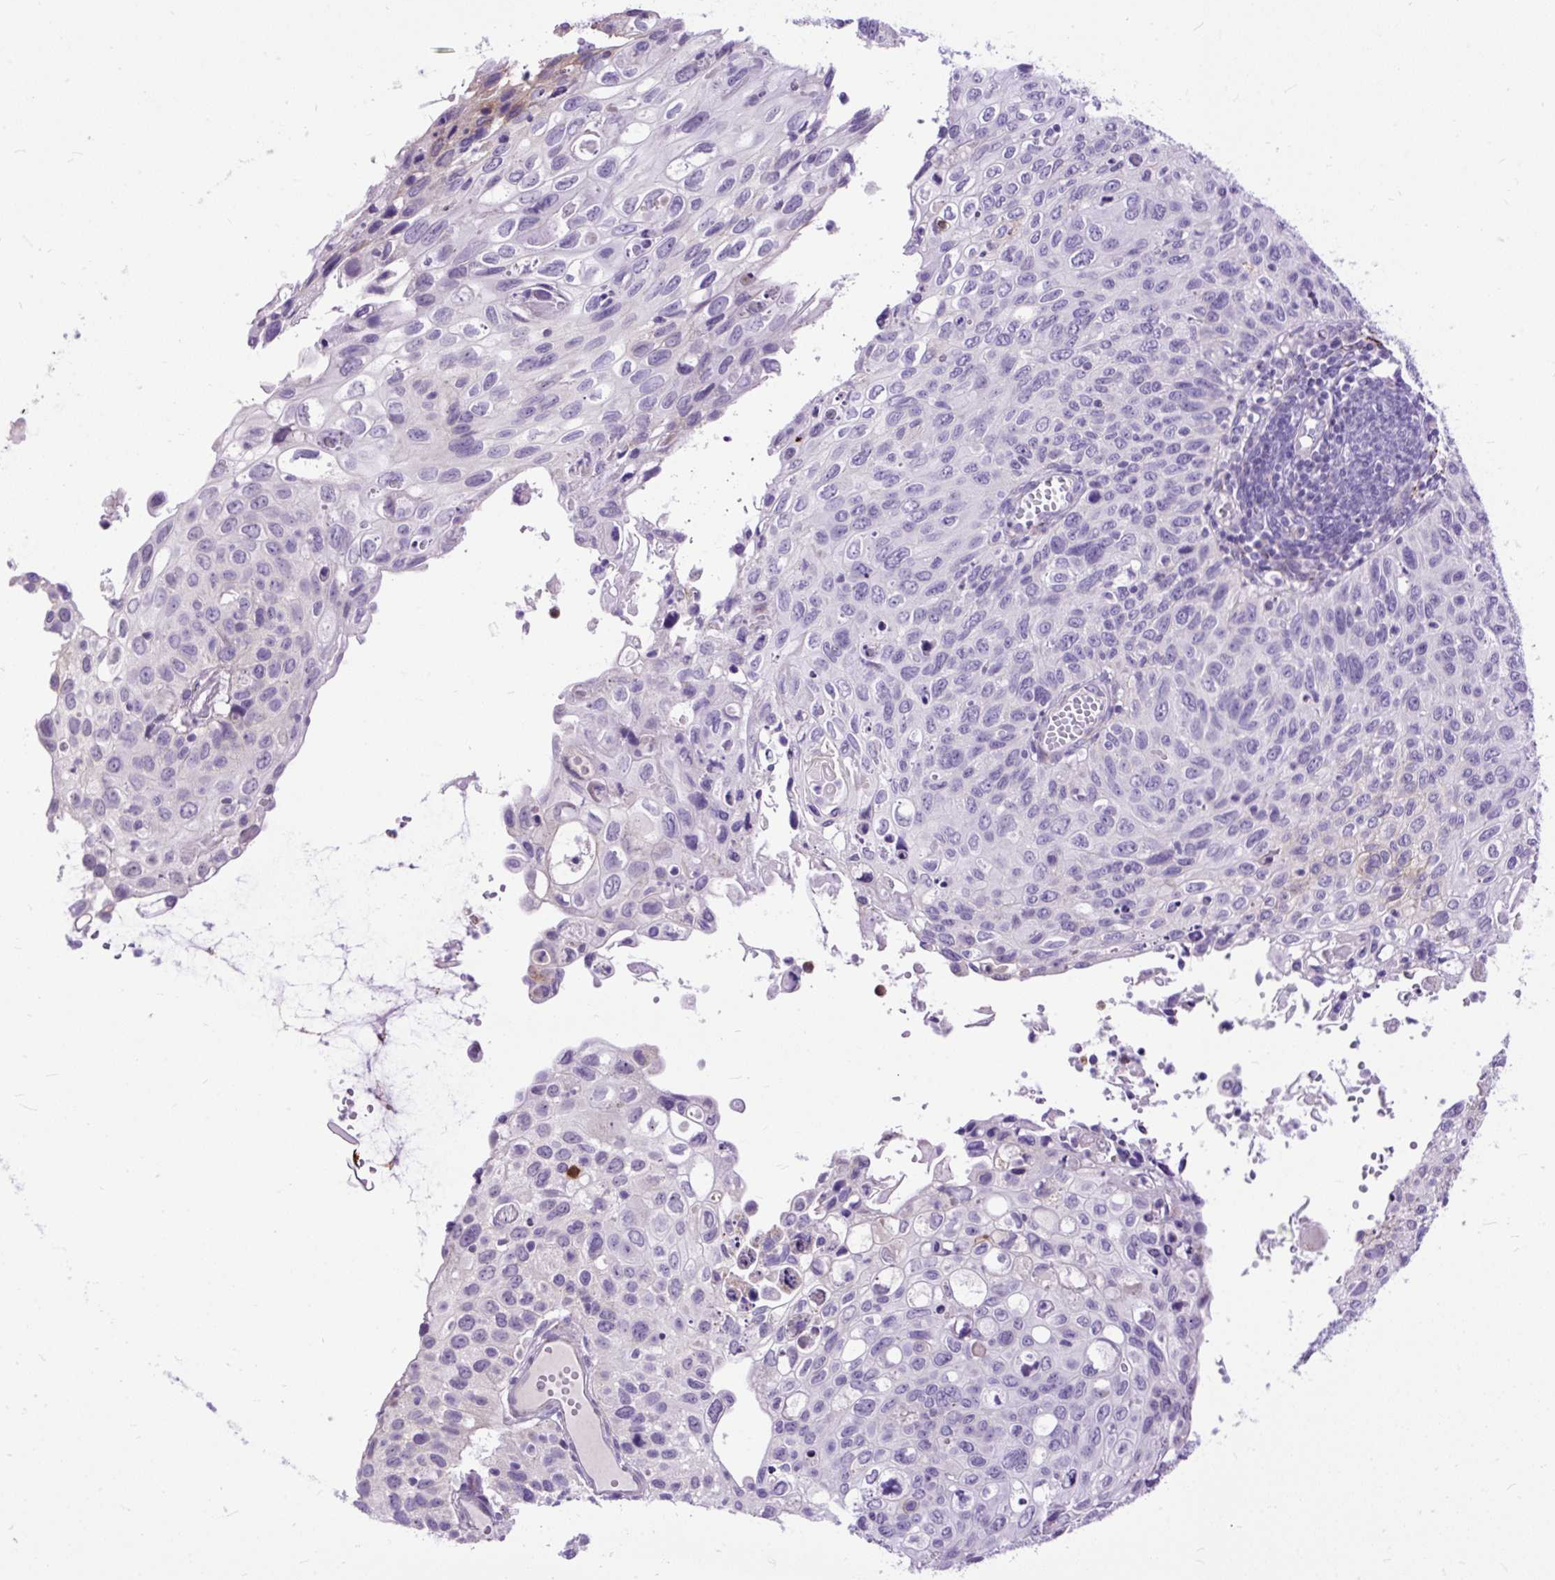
{"staining": {"intensity": "negative", "quantity": "none", "location": "none"}, "tissue": "cervical cancer", "cell_type": "Tumor cells", "image_type": "cancer", "snomed": [{"axis": "morphology", "description": "Squamous cell carcinoma, NOS"}, {"axis": "topography", "description": "Cervix"}], "caption": "The immunohistochemistry (IHC) micrograph has no significant expression in tumor cells of cervical cancer tissue. Nuclei are stained in blue.", "gene": "ZNF256", "patient": {"sex": "female", "age": 70}}